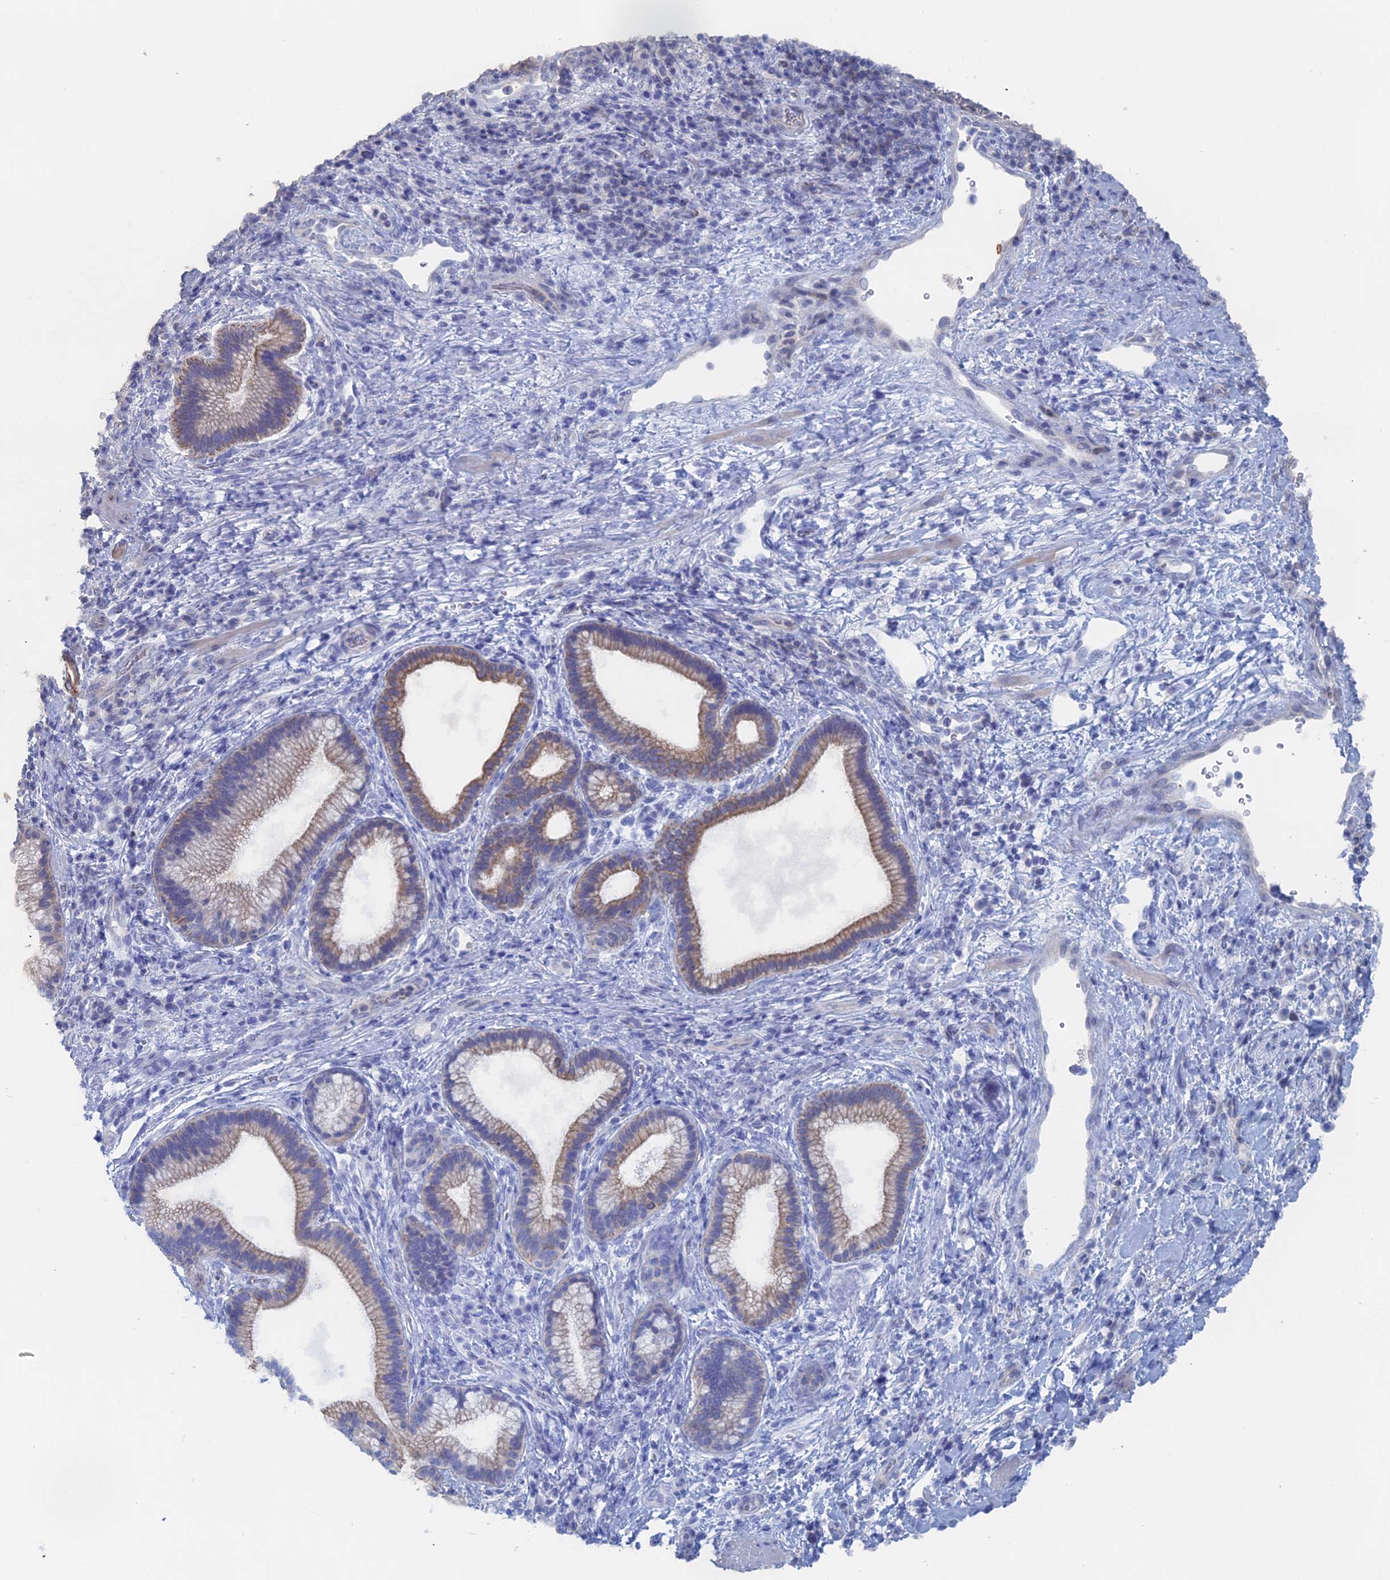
{"staining": {"intensity": "weak", "quantity": "25%-75%", "location": "cytoplasmic/membranous"}, "tissue": "pancreatic cancer", "cell_type": "Tumor cells", "image_type": "cancer", "snomed": [{"axis": "morphology", "description": "Normal tissue, NOS"}, {"axis": "morphology", "description": "Adenocarcinoma, NOS"}, {"axis": "topography", "description": "Pancreas"}], "caption": "Immunohistochemistry (DAB (3,3'-diaminobenzidine)) staining of human pancreatic adenocarcinoma displays weak cytoplasmic/membranous protein positivity in about 25%-75% of tumor cells.", "gene": "IL7", "patient": {"sex": "female", "age": 55}}